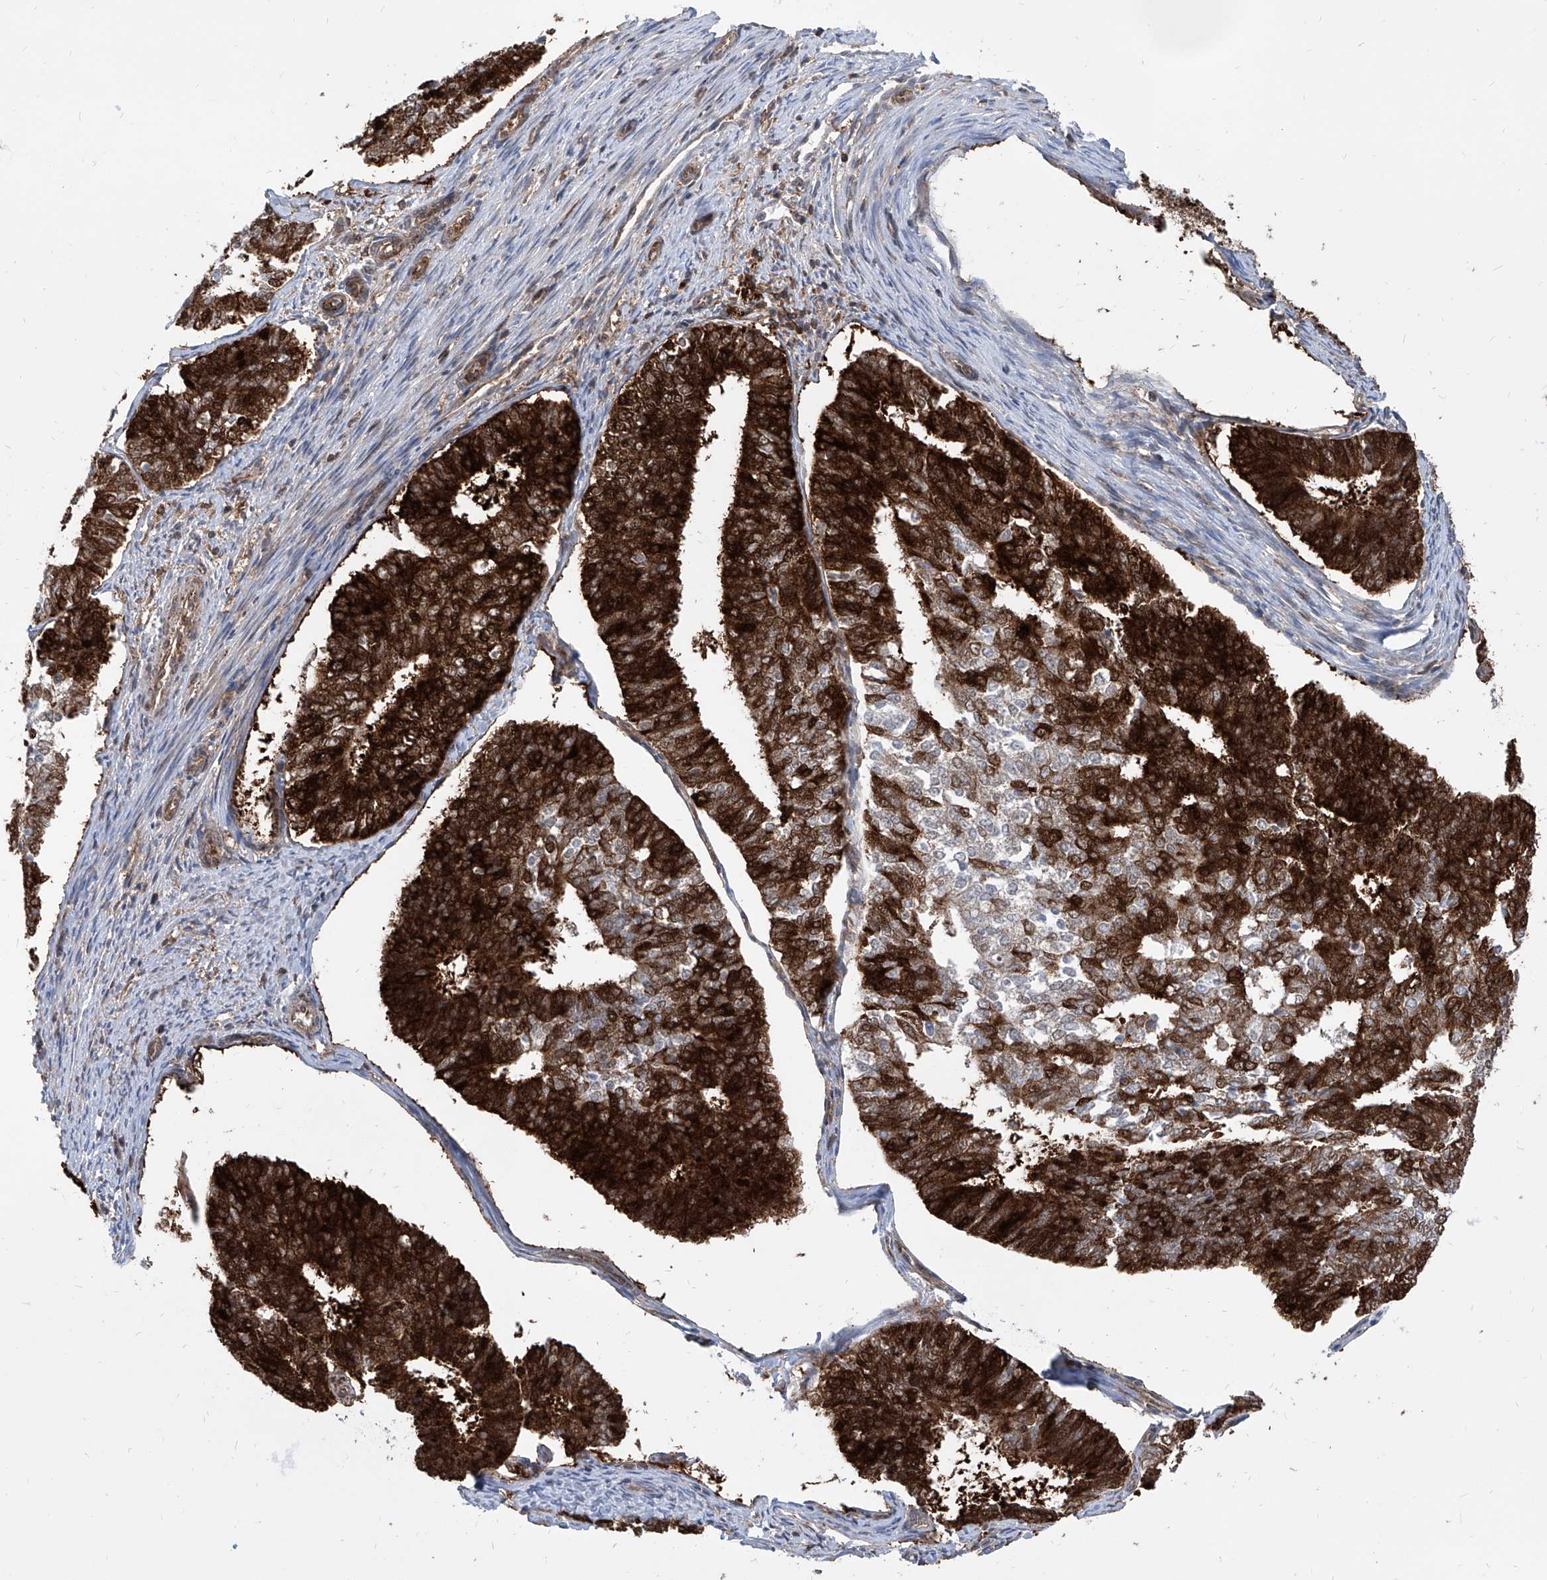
{"staining": {"intensity": "strong", "quantity": ">75%", "location": "cytoplasmic/membranous,nuclear"}, "tissue": "endometrial cancer", "cell_type": "Tumor cells", "image_type": "cancer", "snomed": [{"axis": "morphology", "description": "Adenocarcinoma, NOS"}, {"axis": "topography", "description": "Endometrium"}], "caption": "Endometrial cancer stained with DAB (3,3'-diaminobenzidine) immunohistochemistry shows high levels of strong cytoplasmic/membranous and nuclear staining in about >75% of tumor cells.", "gene": "MAGED2", "patient": {"sex": "female", "age": 70}}